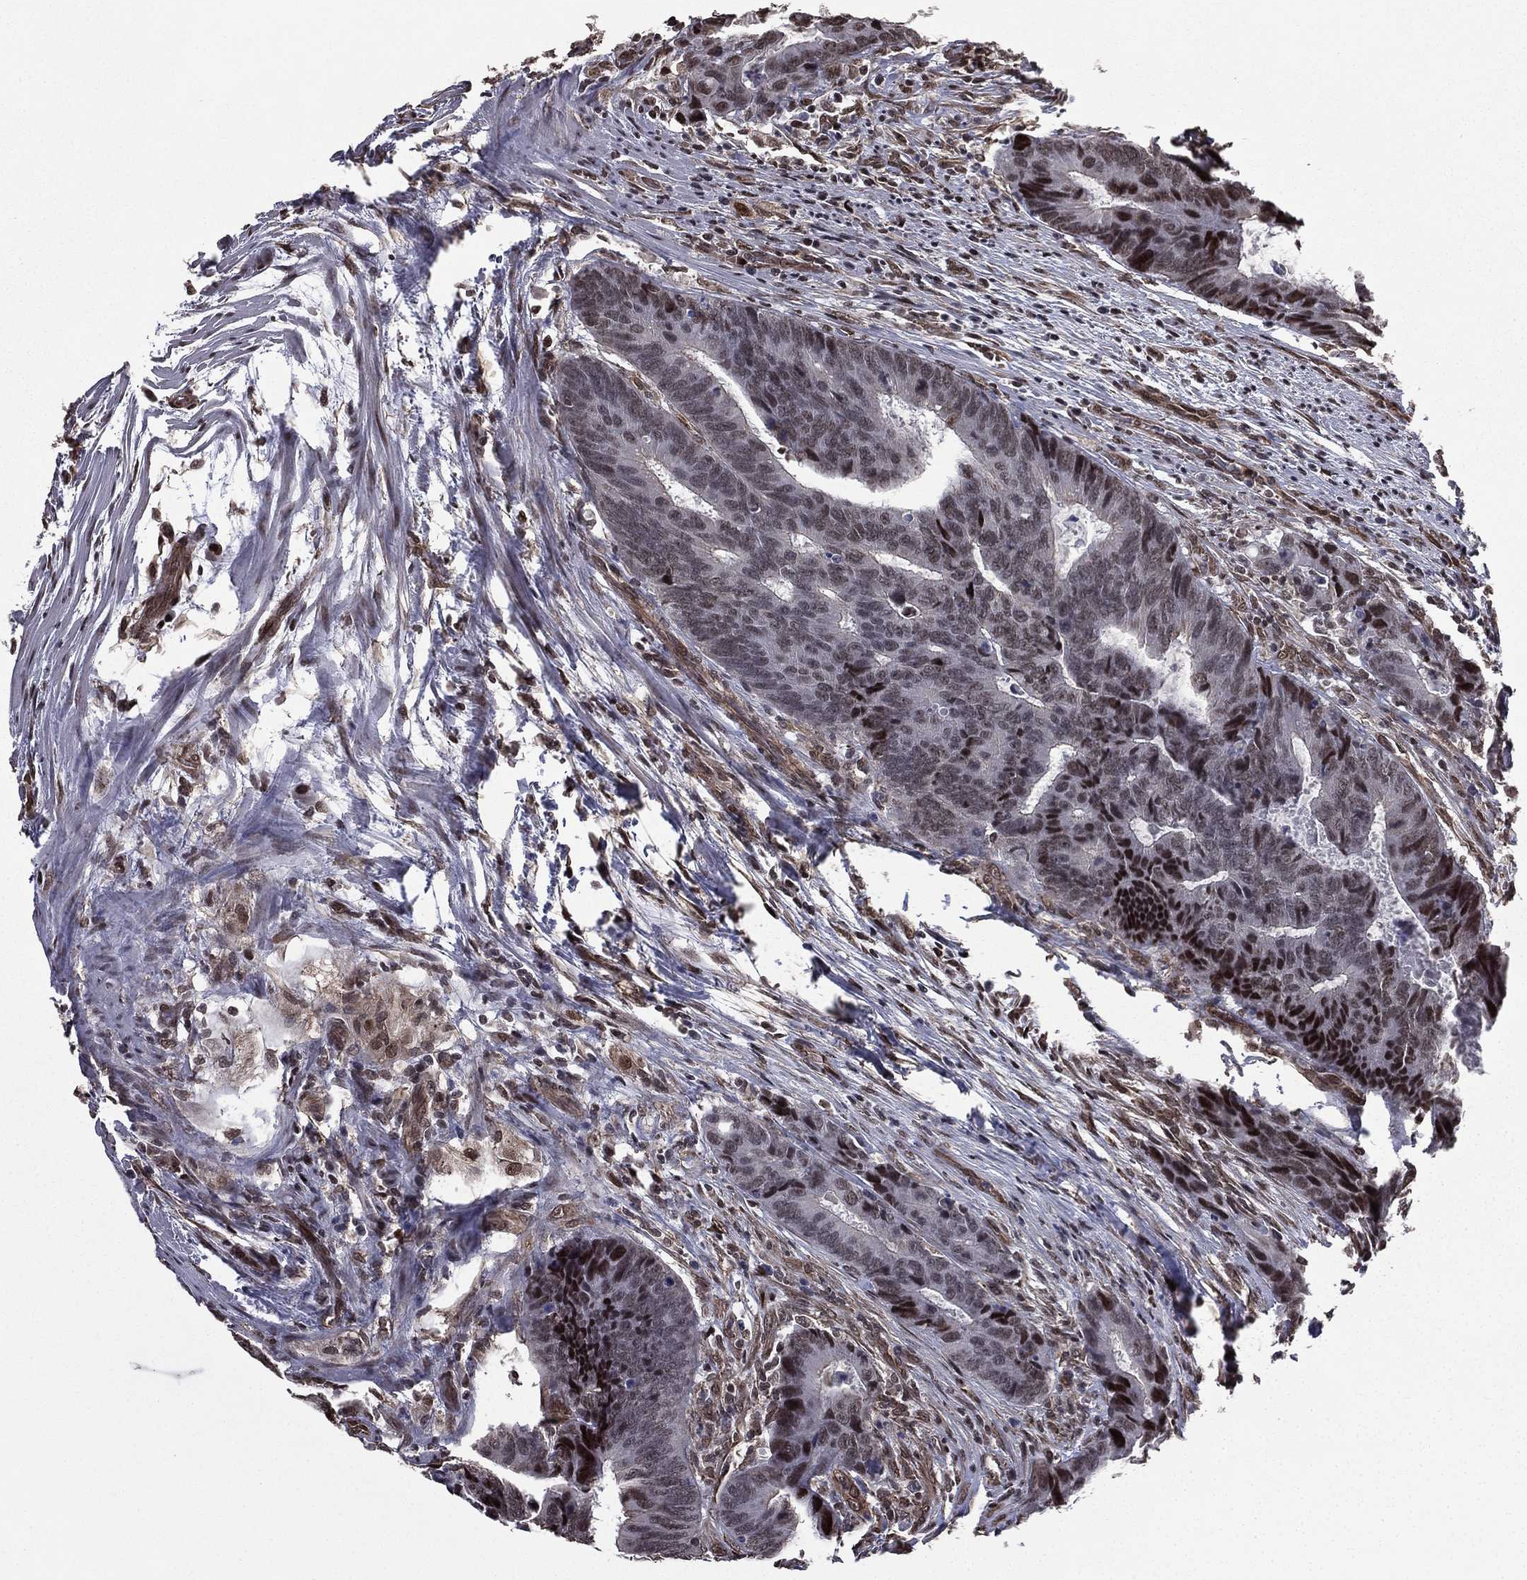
{"staining": {"intensity": "strong", "quantity": "<25%", "location": "cytoplasmic/membranous,nuclear"}, "tissue": "colorectal cancer", "cell_type": "Tumor cells", "image_type": "cancer", "snomed": [{"axis": "morphology", "description": "Adenocarcinoma, NOS"}, {"axis": "topography", "description": "Colon"}], "caption": "High-power microscopy captured an IHC histopathology image of colorectal adenocarcinoma, revealing strong cytoplasmic/membranous and nuclear positivity in approximately <25% of tumor cells.", "gene": "RARB", "patient": {"sex": "female", "age": 56}}